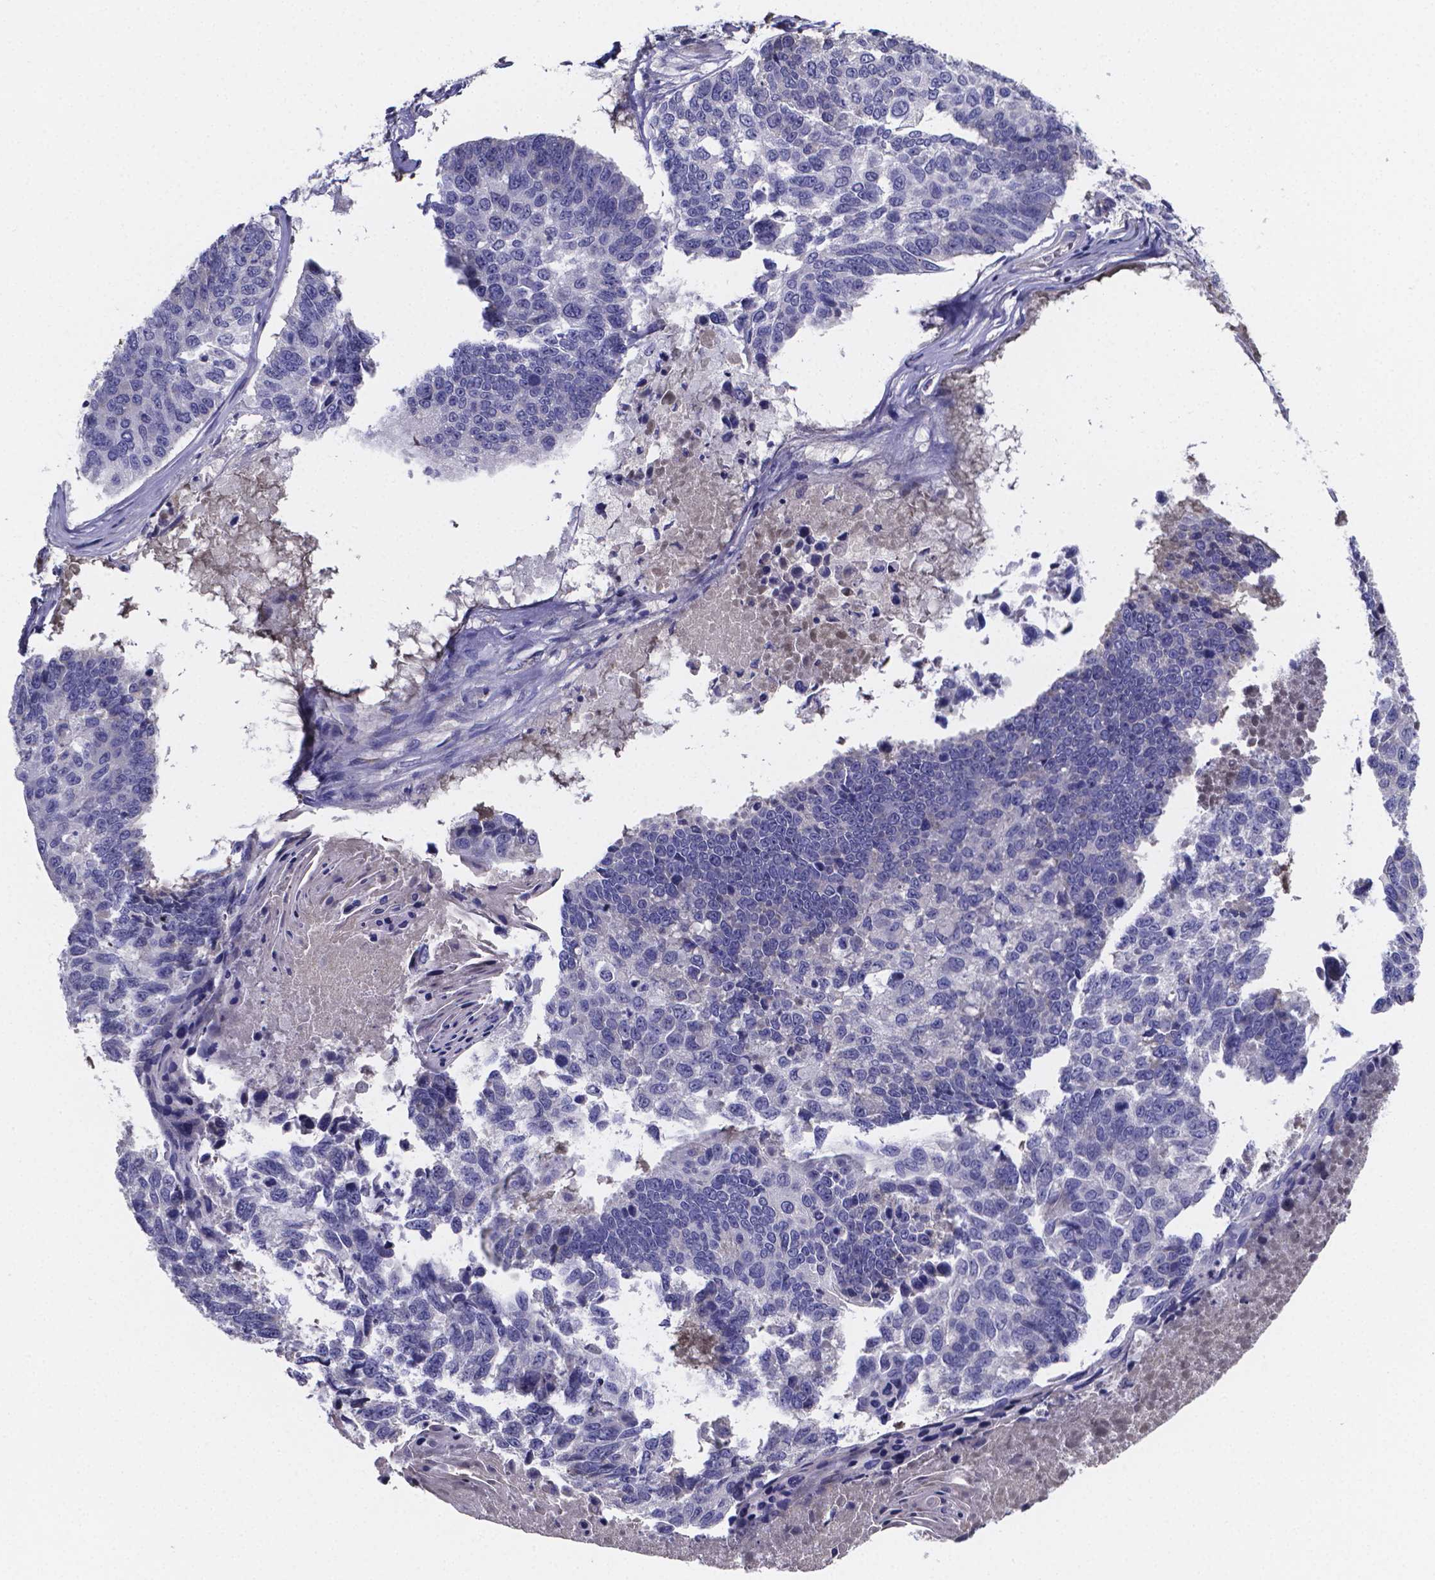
{"staining": {"intensity": "negative", "quantity": "none", "location": "none"}, "tissue": "lung cancer", "cell_type": "Tumor cells", "image_type": "cancer", "snomed": [{"axis": "morphology", "description": "Squamous cell carcinoma, NOS"}, {"axis": "topography", "description": "Lung"}], "caption": "Lung cancer stained for a protein using immunohistochemistry exhibits no positivity tumor cells.", "gene": "SFRP4", "patient": {"sex": "male", "age": 73}}